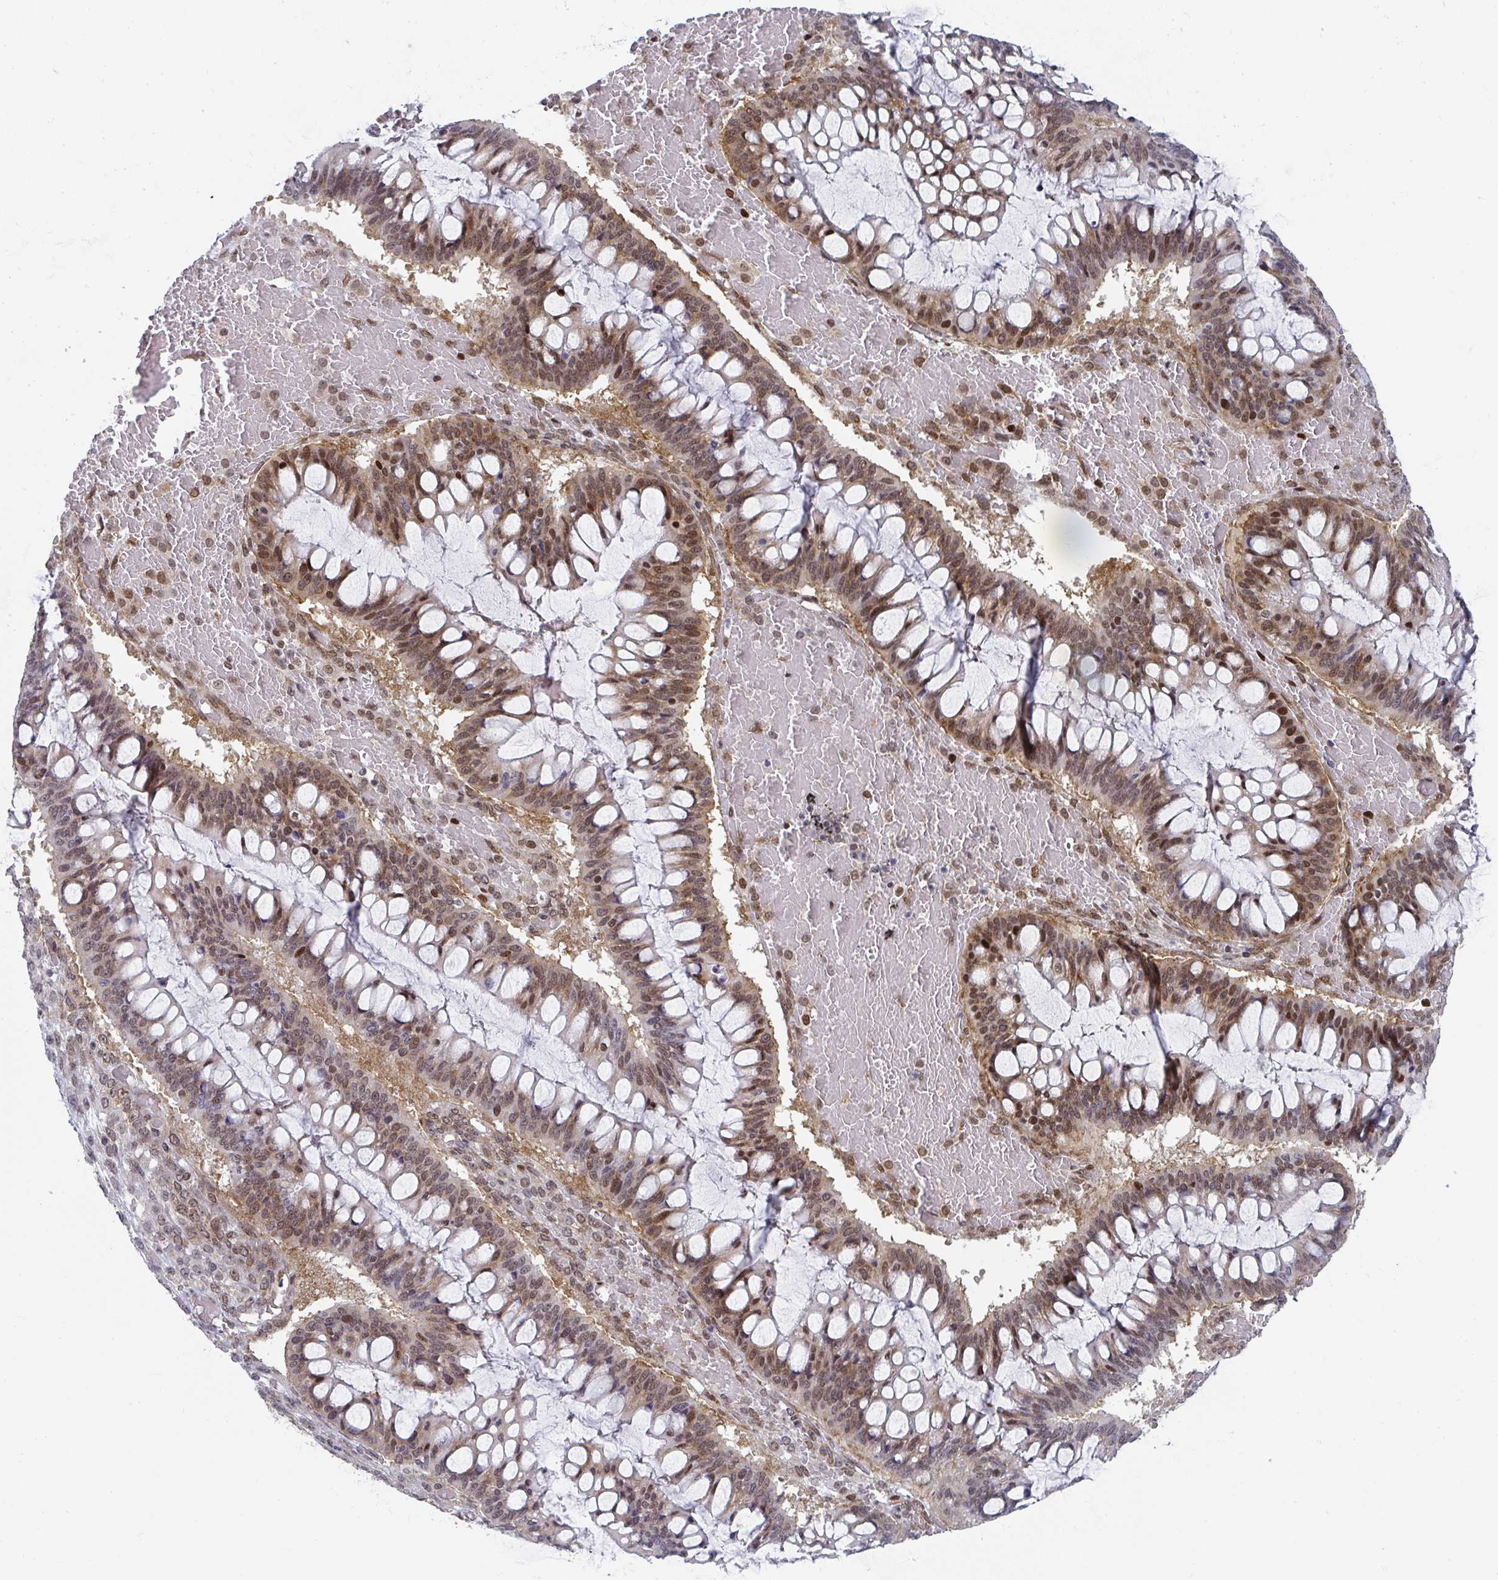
{"staining": {"intensity": "moderate", "quantity": ">75%", "location": "nuclear"}, "tissue": "ovarian cancer", "cell_type": "Tumor cells", "image_type": "cancer", "snomed": [{"axis": "morphology", "description": "Cystadenocarcinoma, mucinous, NOS"}, {"axis": "topography", "description": "Ovary"}], "caption": "Moderate nuclear expression is present in approximately >75% of tumor cells in mucinous cystadenocarcinoma (ovarian).", "gene": "SYNCRIP", "patient": {"sex": "female", "age": 73}}